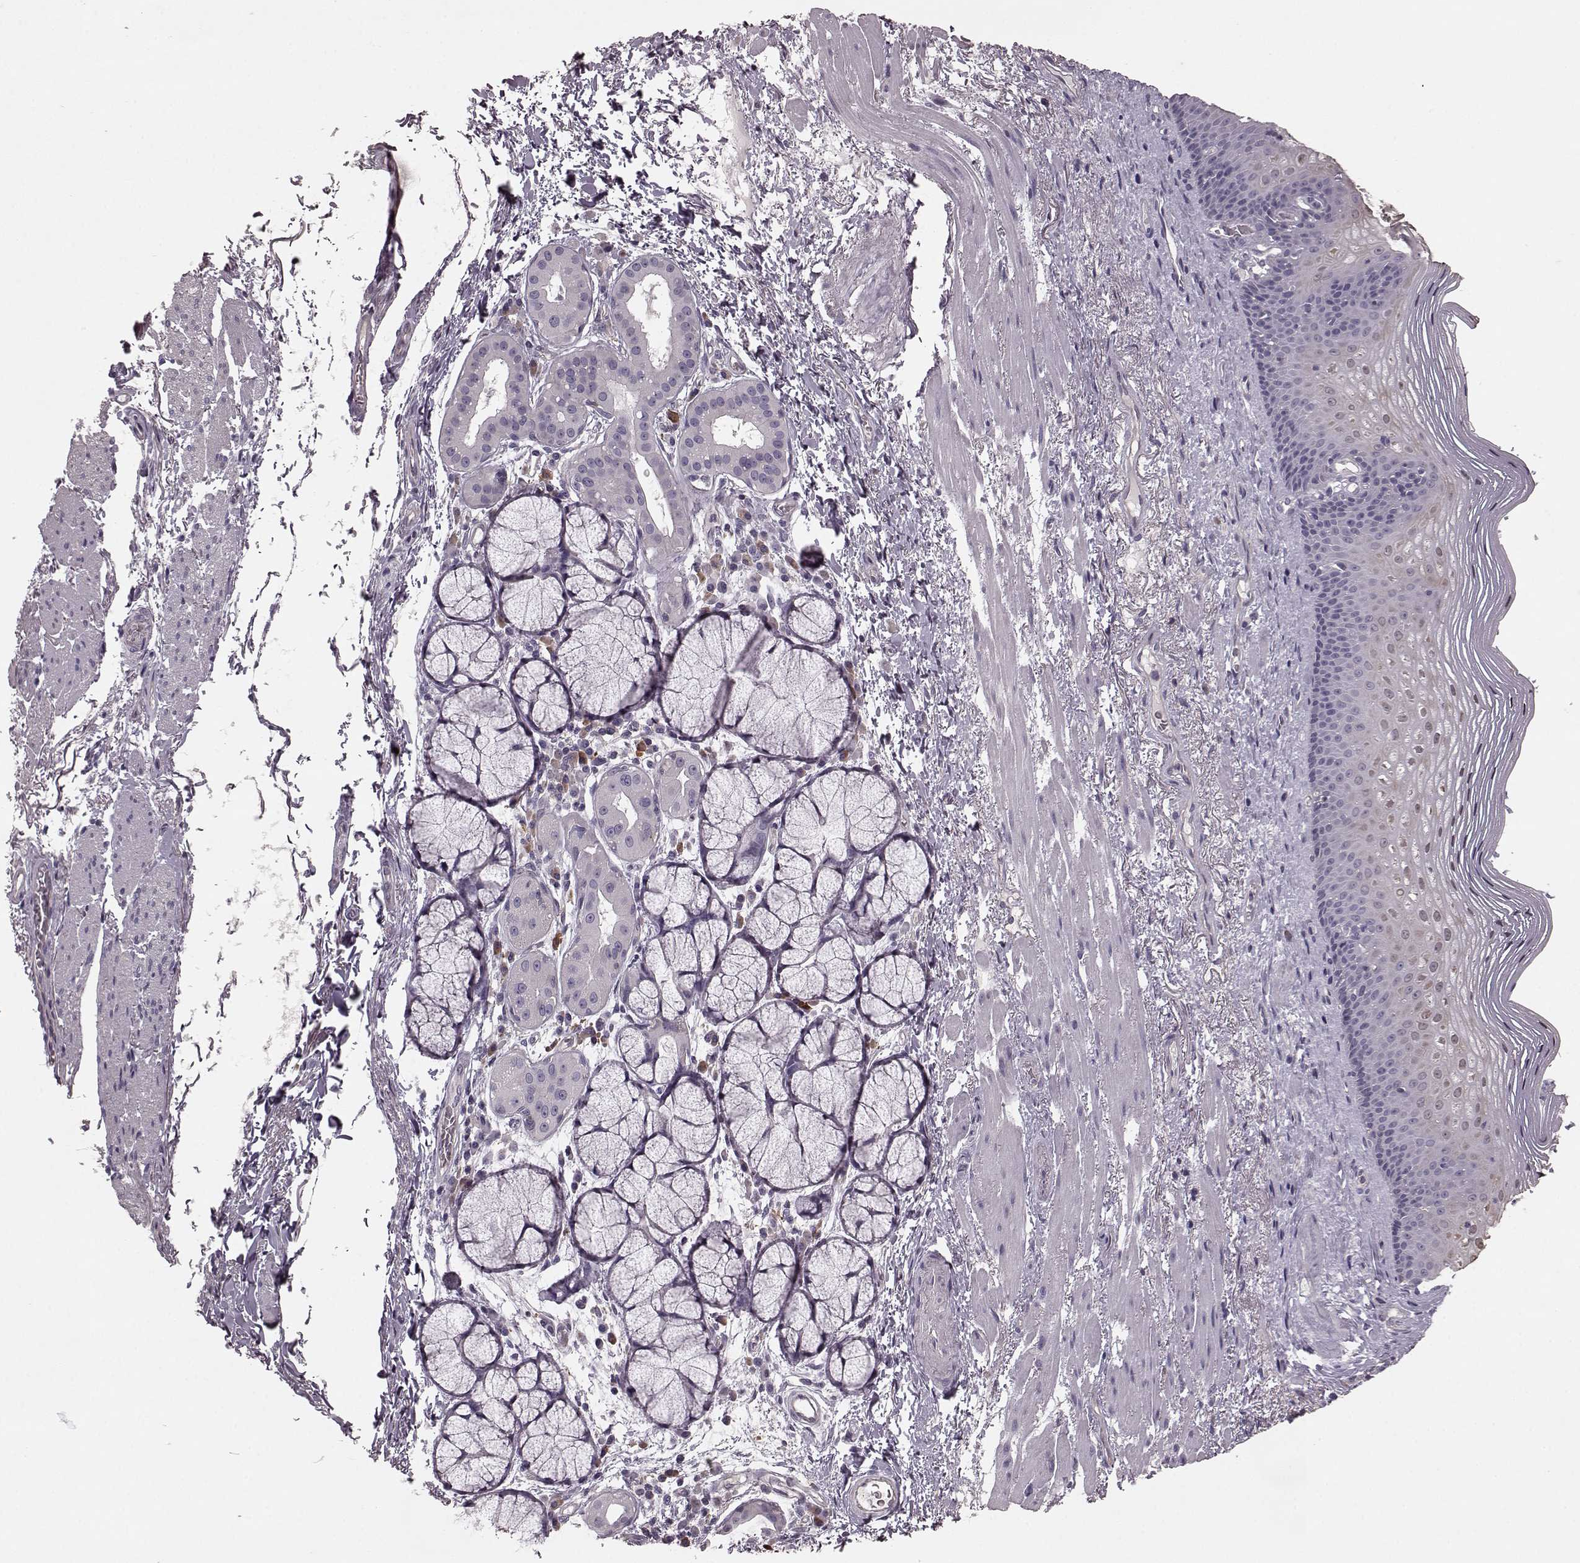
{"staining": {"intensity": "negative", "quantity": "none", "location": "none"}, "tissue": "esophagus", "cell_type": "Squamous epithelial cells", "image_type": "normal", "snomed": [{"axis": "morphology", "description": "Normal tissue, NOS"}, {"axis": "topography", "description": "Esophagus"}], "caption": "Esophagus was stained to show a protein in brown. There is no significant positivity in squamous epithelial cells.", "gene": "PDCD1", "patient": {"sex": "male", "age": 76}}